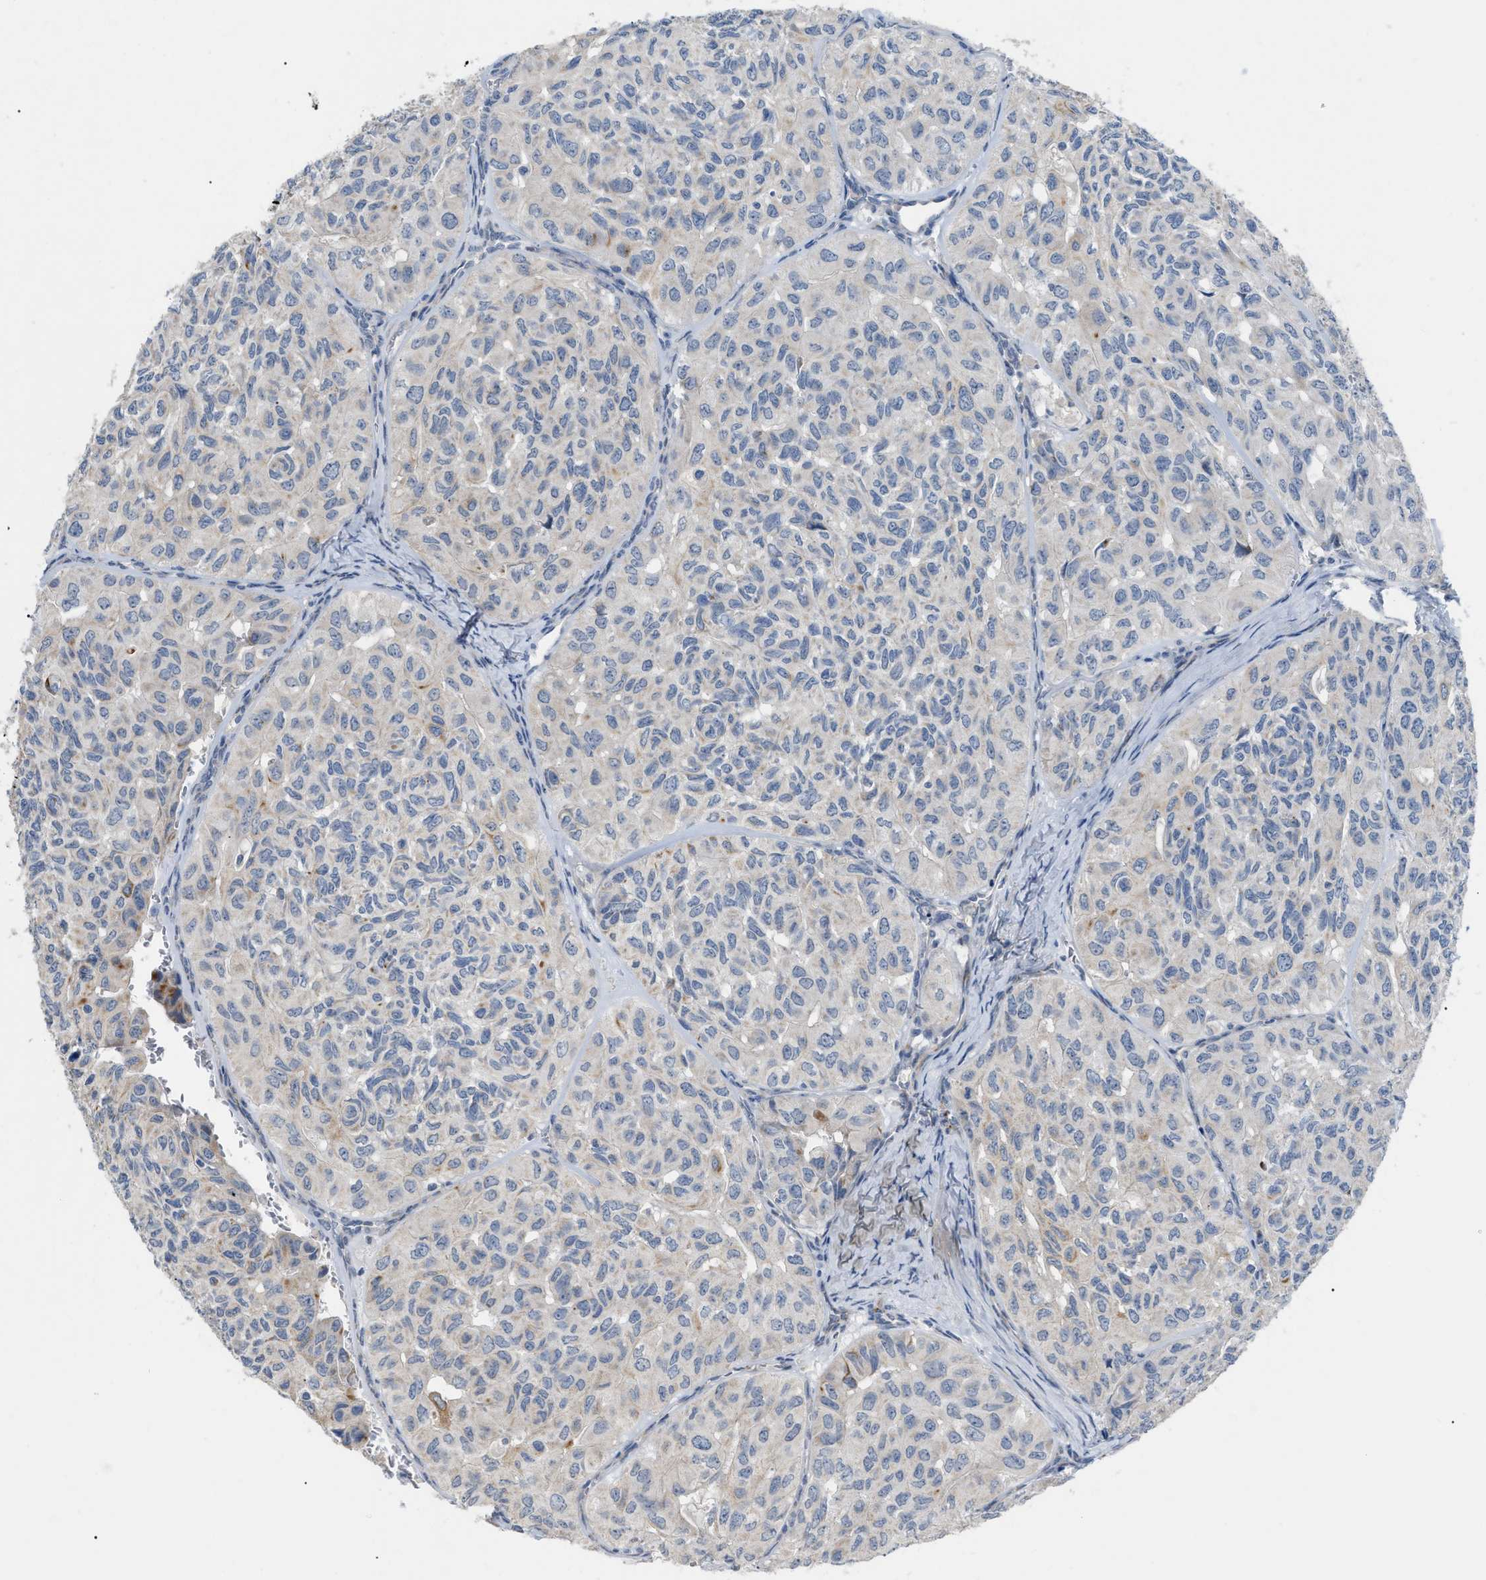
{"staining": {"intensity": "negative", "quantity": "none", "location": "none"}, "tissue": "head and neck cancer", "cell_type": "Tumor cells", "image_type": "cancer", "snomed": [{"axis": "morphology", "description": "Adenocarcinoma, NOS"}, {"axis": "topography", "description": "Salivary gland, NOS"}, {"axis": "topography", "description": "Head-Neck"}], "caption": "The micrograph reveals no staining of tumor cells in adenocarcinoma (head and neck).", "gene": "DHX58", "patient": {"sex": "female", "age": 76}}